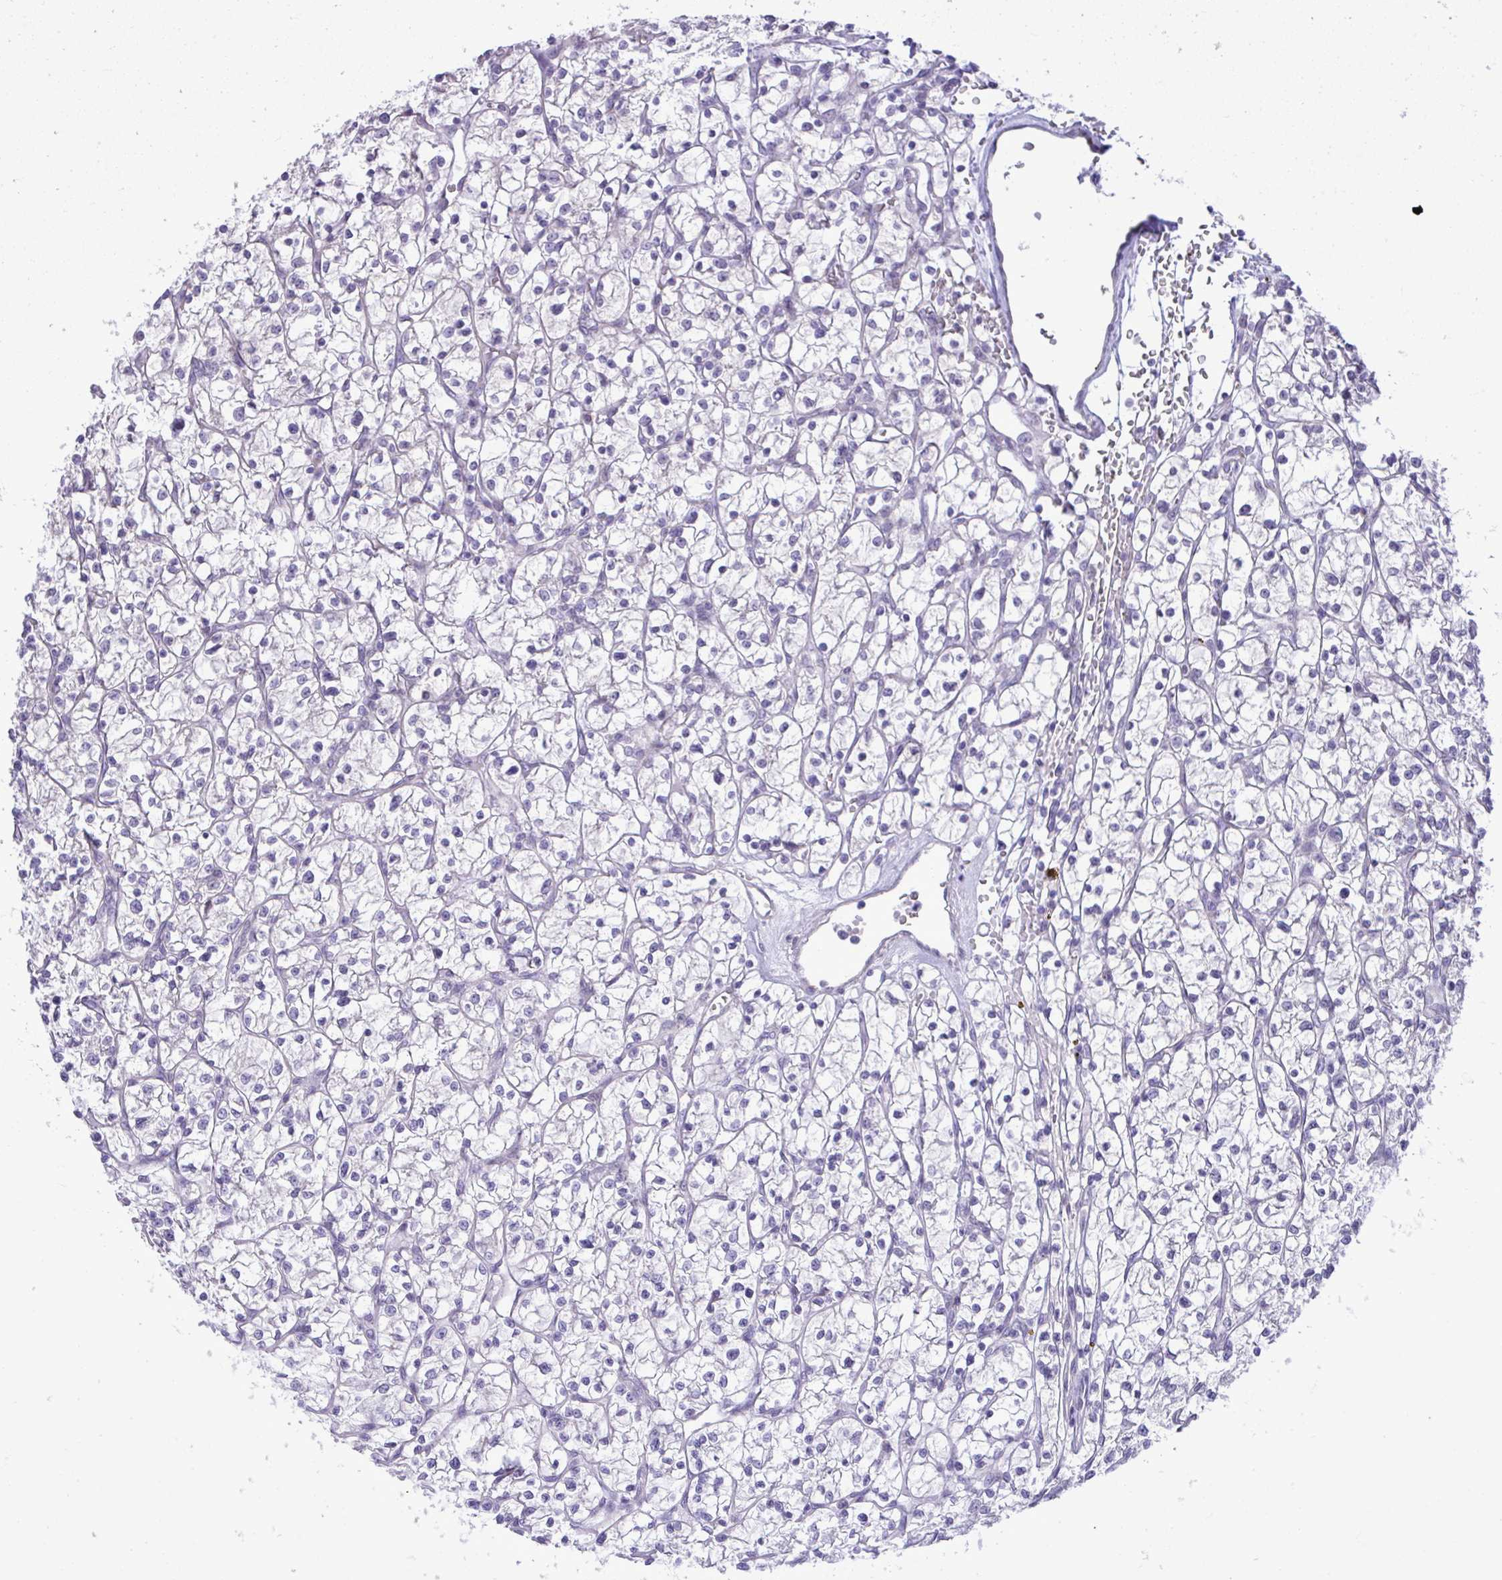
{"staining": {"intensity": "negative", "quantity": "none", "location": "none"}, "tissue": "renal cancer", "cell_type": "Tumor cells", "image_type": "cancer", "snomed": [{"axis": "morphology", "description": "Adenocarcinoma, NOS"}, {"axis": "topography", "description": "Kidney"}], "caption": "The photomicrograph demonstrates no significant expression in tumor cells of adenocarcinoma (renal).", "gene": "SPAG1", "patient": {"sex": "female", "age": 64}}